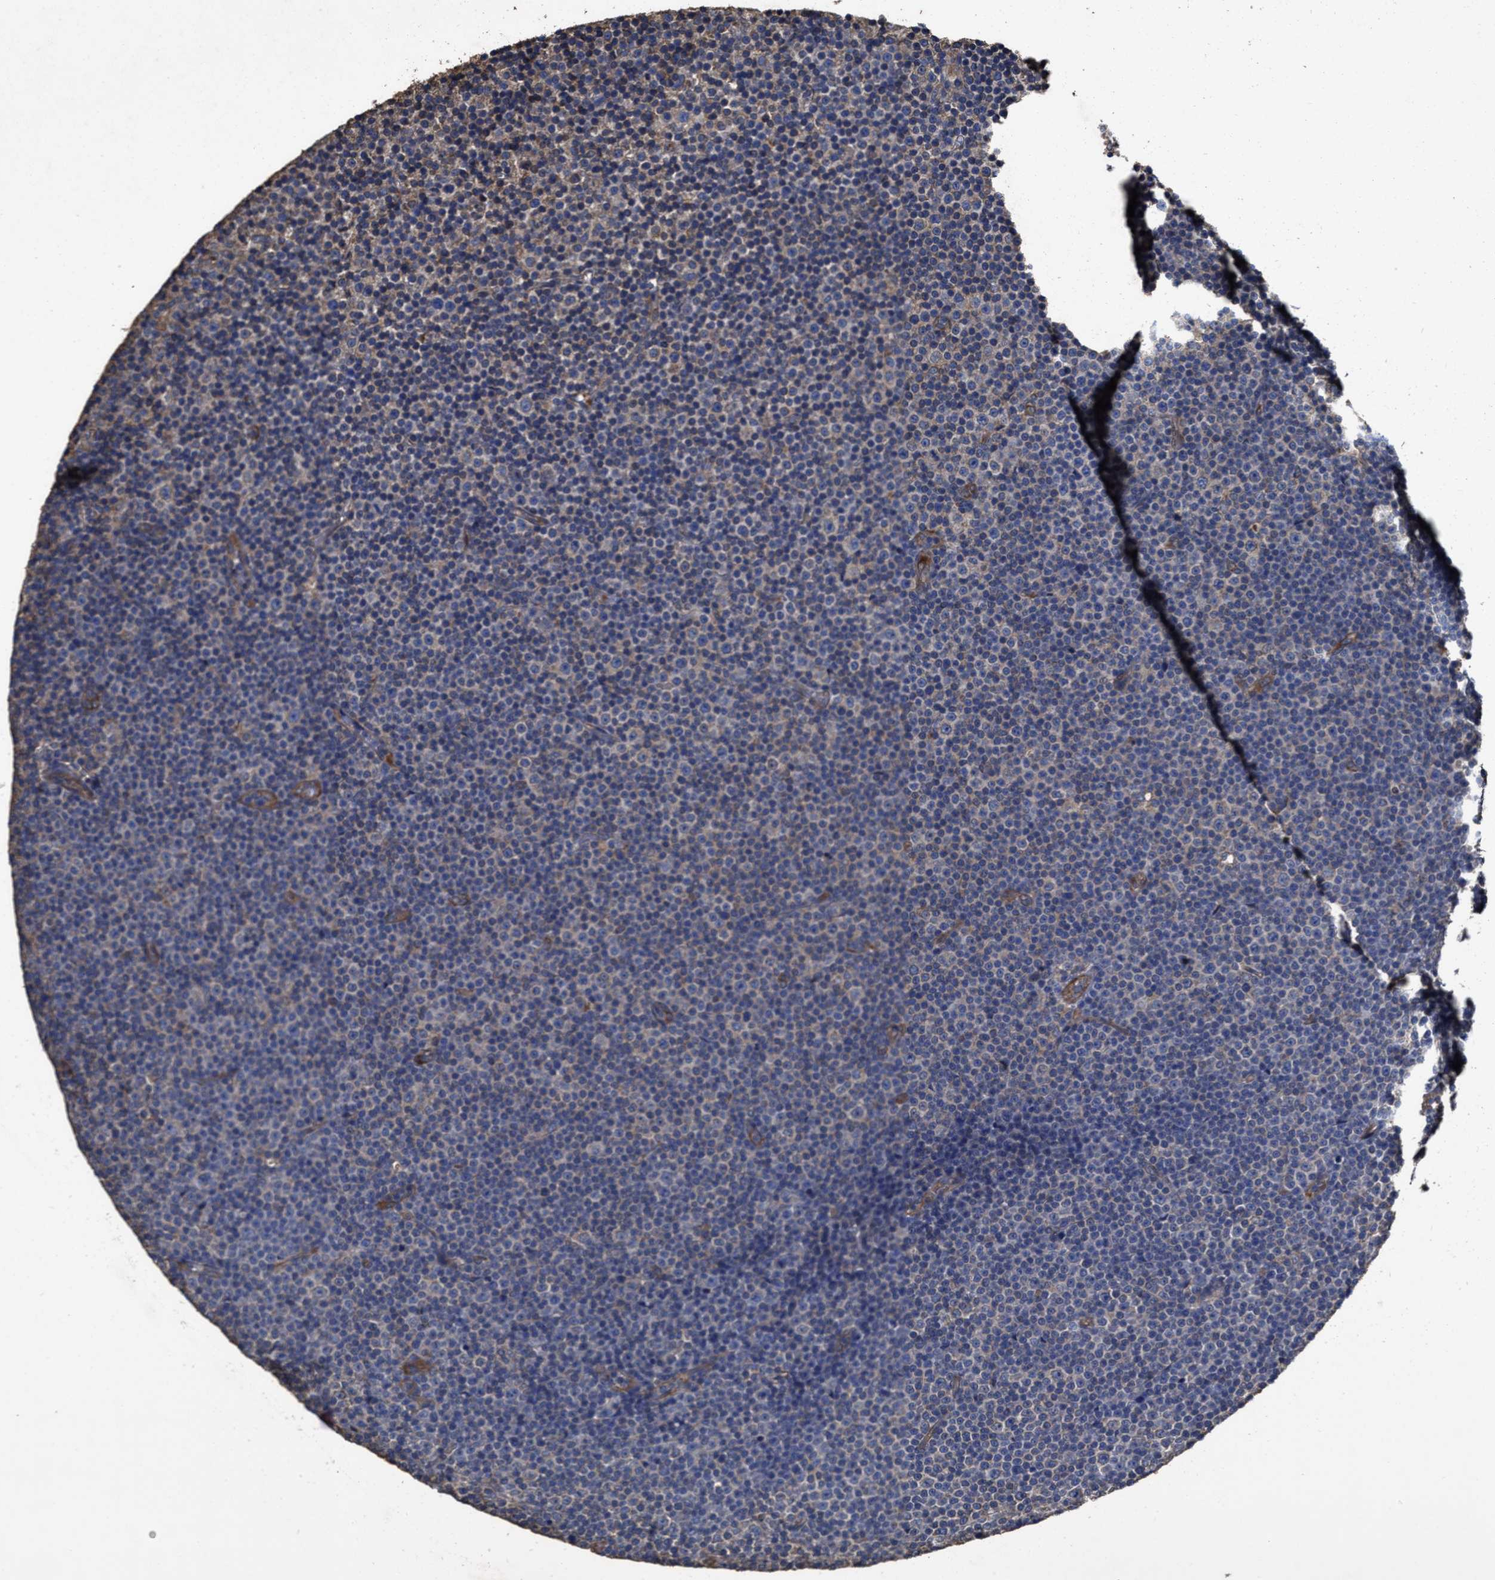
{"staining": {"intensity": "weak", "quantity": "<25%", "location": "cytoplasmic/membranous"}, "tissue": "lymphoma", "cell_type": "Tumor cells", "image_type": "cancer", "snomed": [{"axis": "morphology", "description": "Malignant lymphoma, non-Hodgkin's type, Low grade"}, {"axis": "topography", "description": "Lymph node"}], "caption": "Immunohistochemical staining of human low-grade malignant lymphoma, non-Hodgkin's type demonstrates no significant staining in tumor cells.", "gene": "SFXN4", "patient": {"sex": "female", "age": 67}}